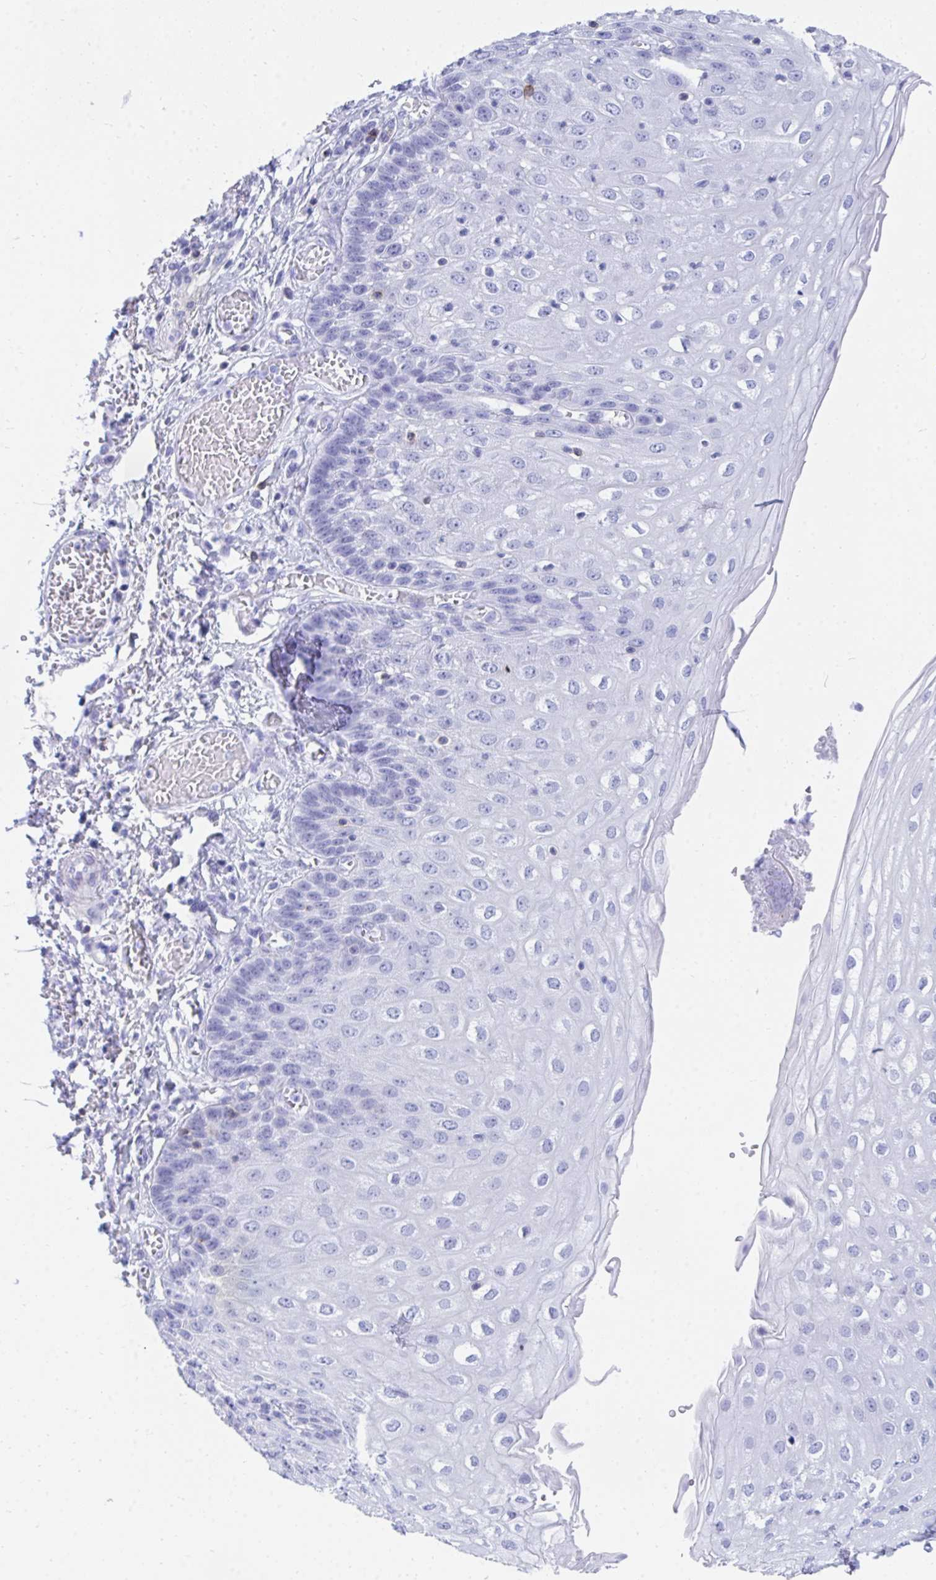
{"staining": {"intensity": "negative", "quantity": "none", "location": "none"}, "tissue": "esophagus", "cell_type": "Squamous epithelial cells", "image_type": "normal", "snomed": [{"axis": "morphology", "description": "Normal tissue, NOS"}, {"axis": "morphology", "description": "Adenocarcinoma, NOS"}, {"axis": "topography", "description": "Esophagus"}], "caption": "Protein analysis of unremarkable esophagus exhibits no significant expression in squamous epithelial cells.", "gene": "CD7", "patient": {"sex": "male", "age": 81}}